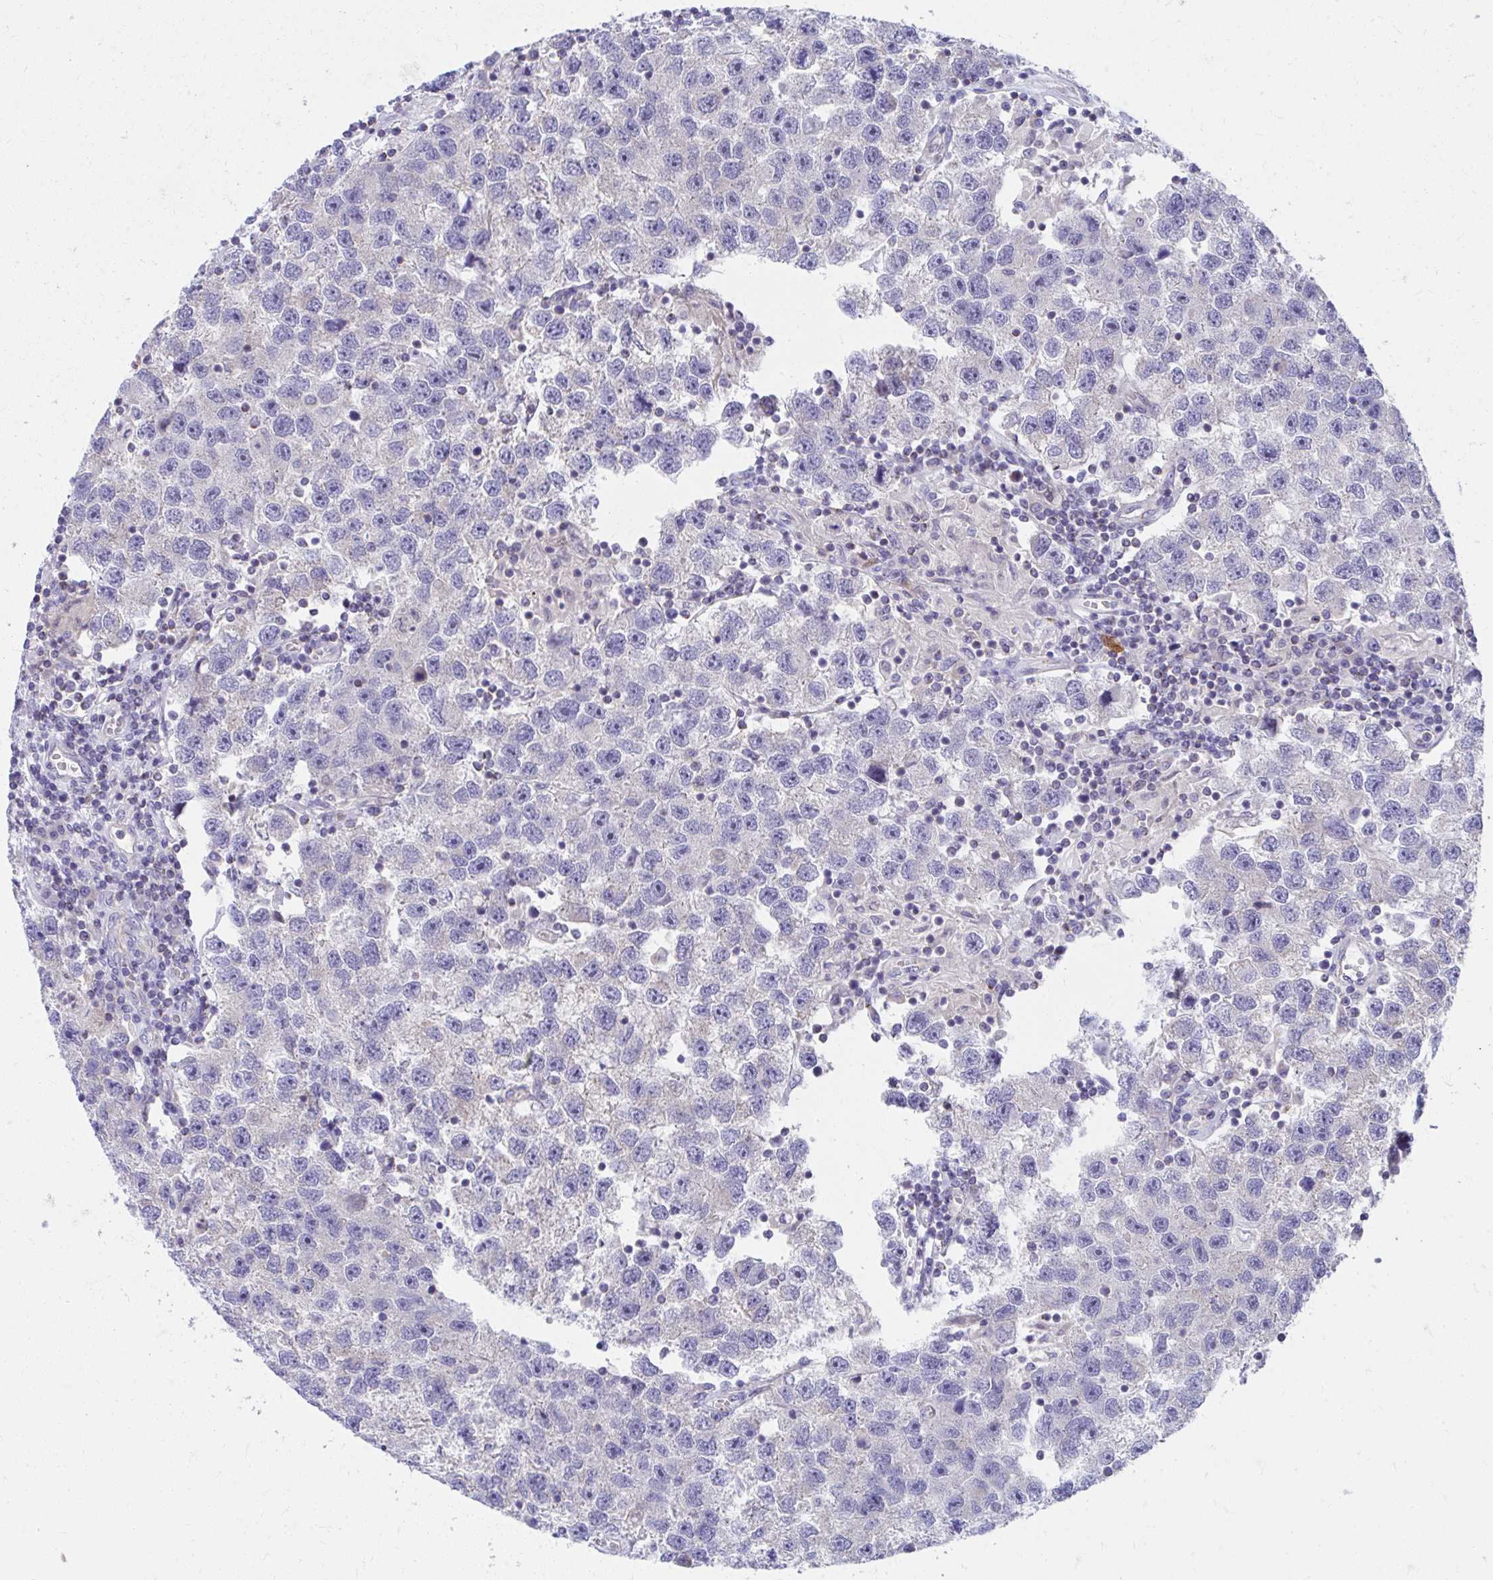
{"staining": {"intensity": "negative", "quantity": "none", "location": "none"}, "tissue": "testis cancer", "cell_type": "Tumor cells", "image_type": "cancer", "snomed": [{"axis": "morphology", "description": "Seminoma, NOS"}, {"axis": "topography", "description": "Testis"}], "caption": "The micrograph exhibits no staining of tumor cells in seminoma (testis). The staining was performed using DAB (3,3'-diaminobenzidine) to visualize the protein expression in brown, while the nuclei were stained in blue with hematoxylin (Magnification: 20x).", "gene": "IL37", "patient": {"sex": "male", "age": 26}}